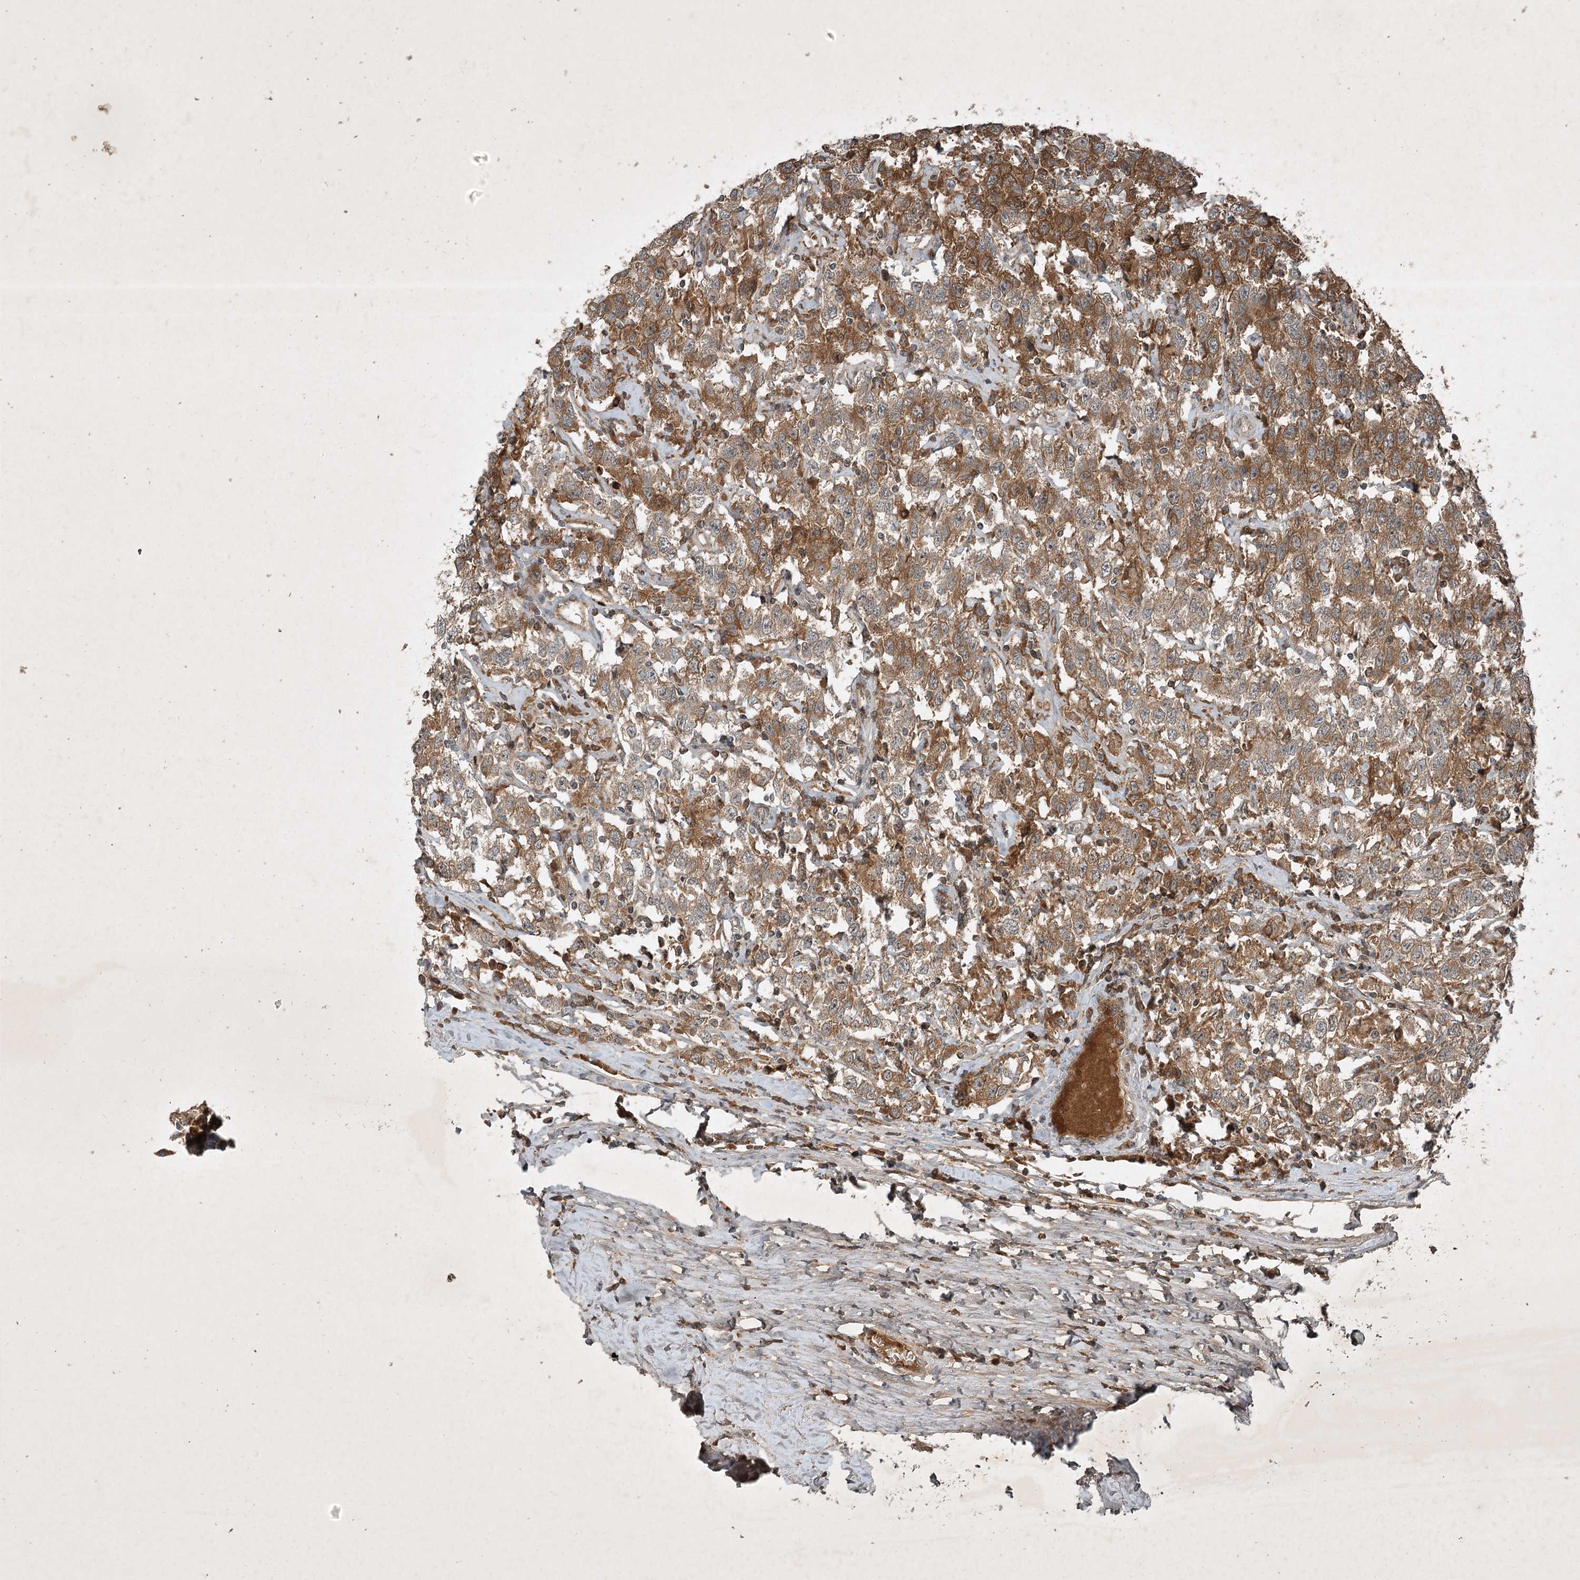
{"staining": {"intensity": "moderate", "quantity": ">75%", "location": "cytoplasmic/membranous"}, "tissue": "testis cancer", "cell_type": "Tumor cells", "image_type": "cancer", "snomed": [{"axis": "morphology", "description": "Seminoma, NOS"}, {"axis": "topography", "description": "Testis"}], "caption": "IHC photomicrograph of human seminoma (testis) stained for a protein (brown), which displays medium levels of moderate cytoplasmic/membranous staining in about >75% of tumor cells.", "gene": "UNC93A", "patient": {"sex": "male", "age": 41}}